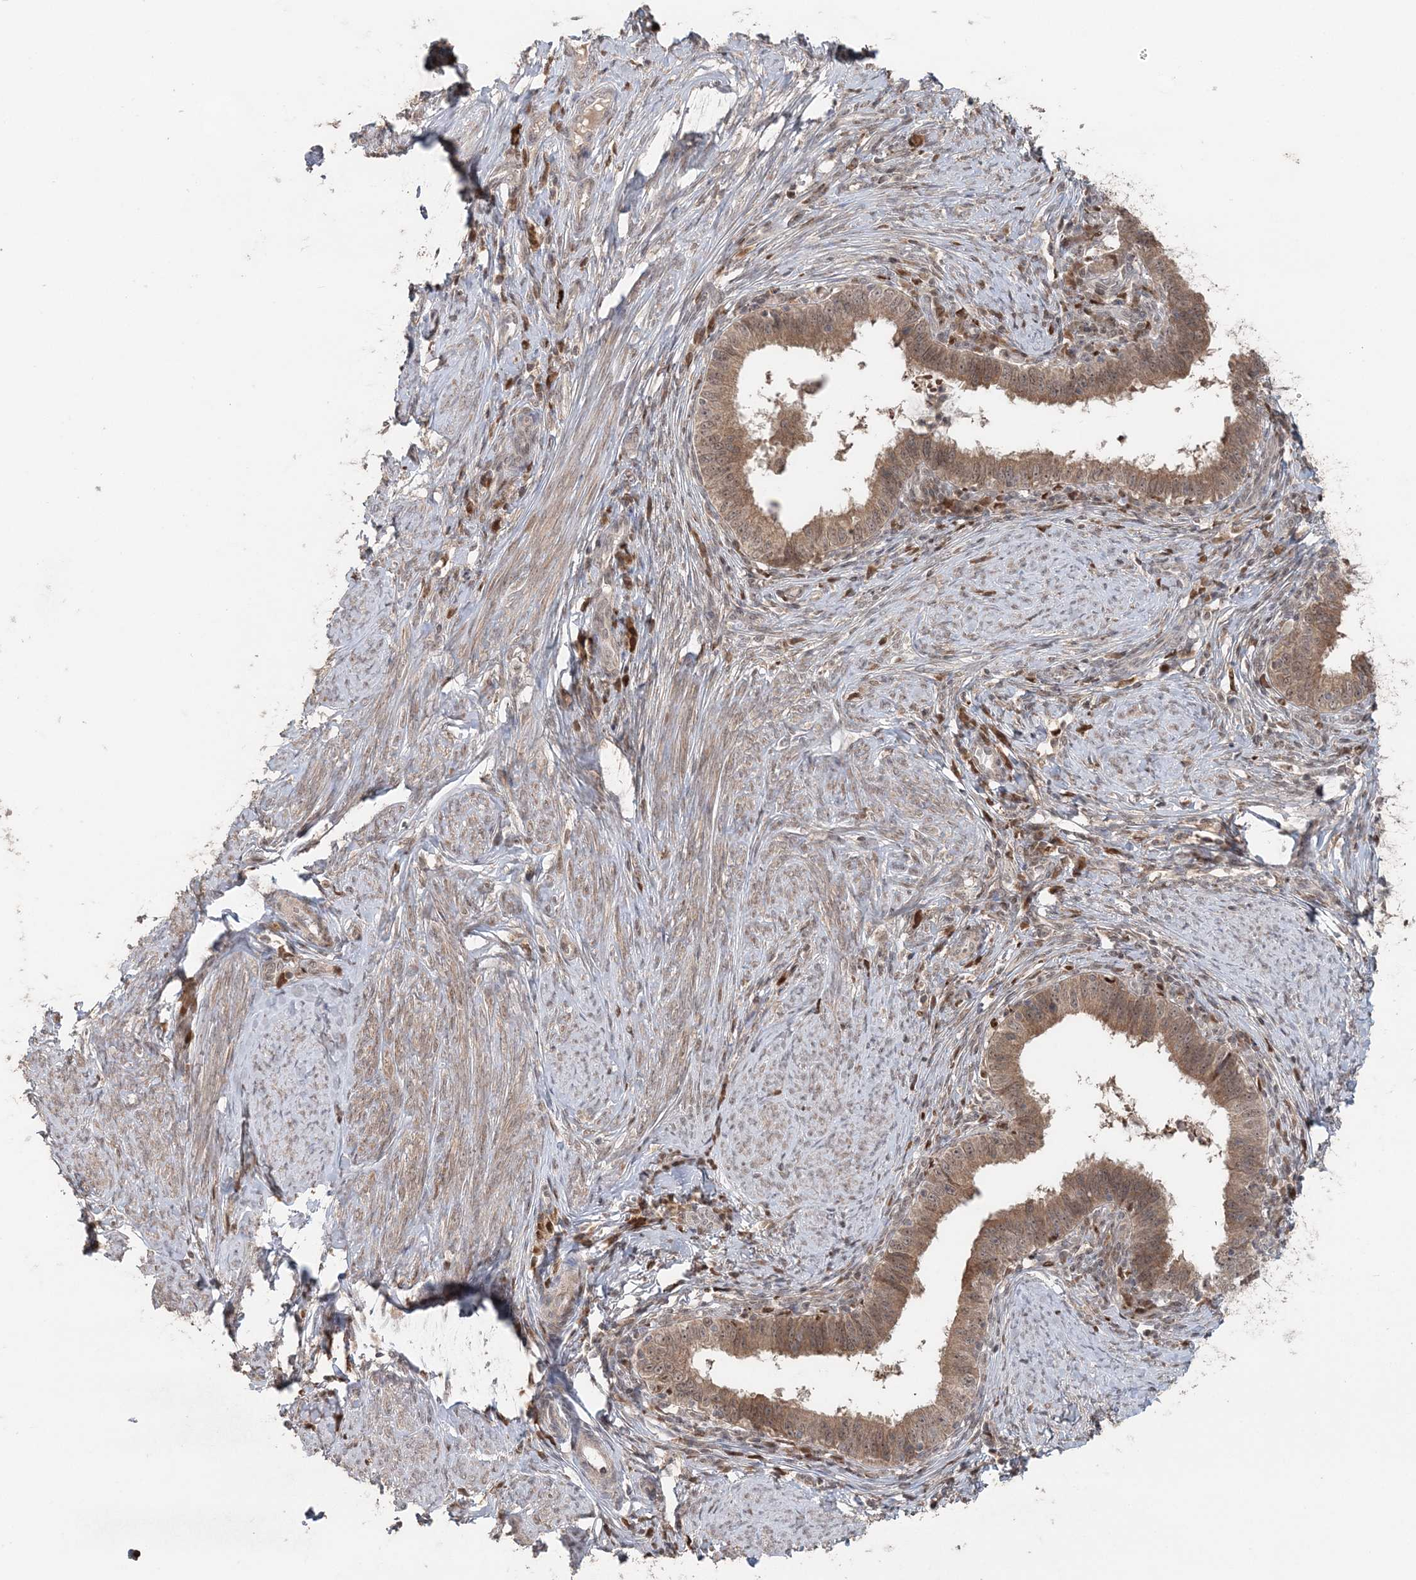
{"staining": {"intensity": "moderate", "quantity": ">75%", "location": "cytoplasmic/membranous,nuclear"}, "tissue": "cervical cancer", "cell_type": "Tumor cells", "image_type": "cancer", "snomed": [{"axis": "morphology", "description": "Adenocarcinoma, NOS"}, {"axis": "topography", "description": "Cervix"}], "caption": "A micrograph showing moderate cytoplasmic/membranous and nuclear positivity in approximately >75% of tumor cells in cervical adenocarcinoma, as visualized by brown immunohistochemical staining.", "gene": "SLU7", "patient": {"sex": "female", "age": 36}}